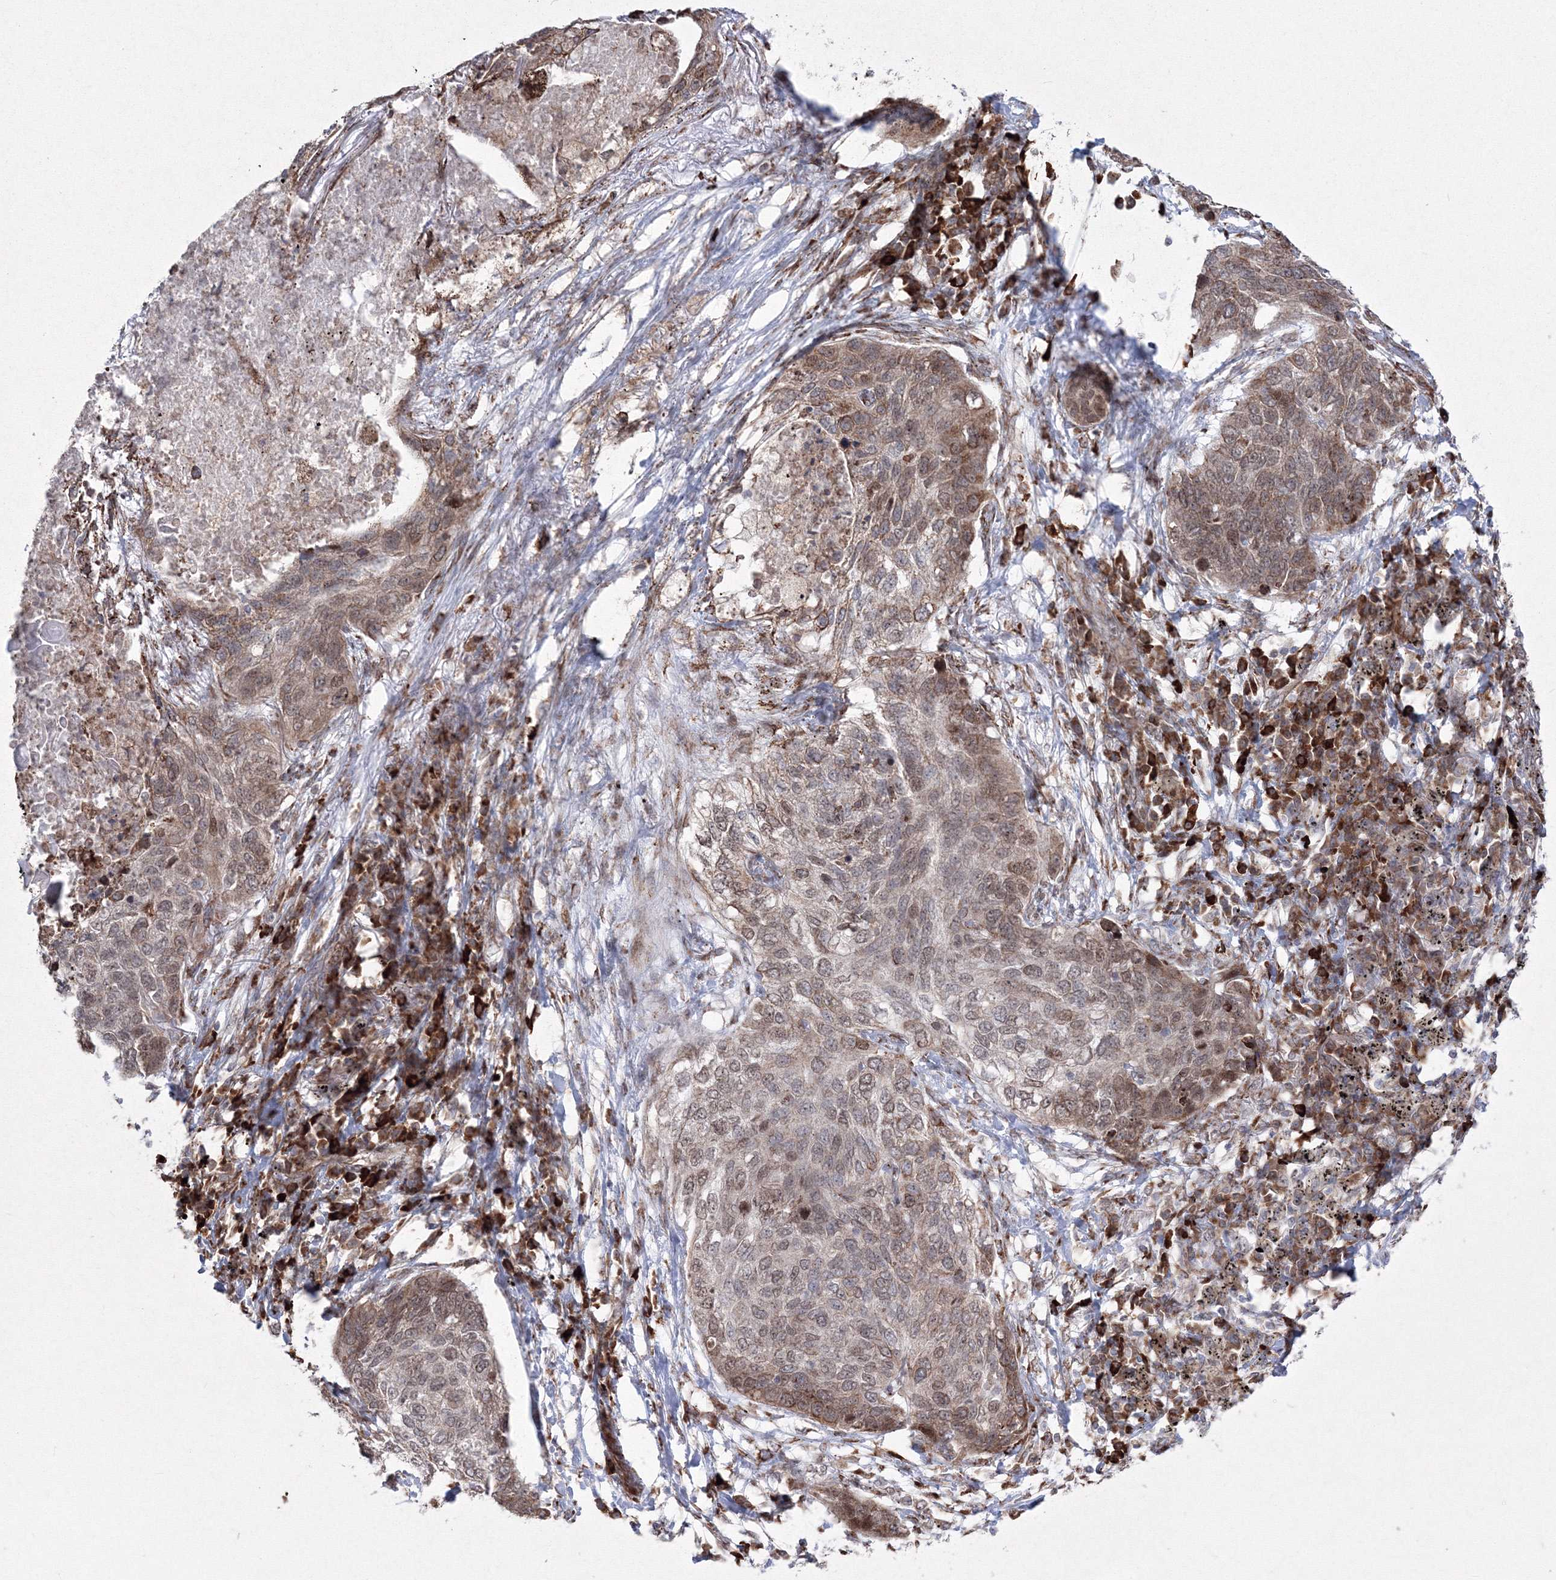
{"staining": {"intensity": "moderate", "quantity": ">75%", "location": "cytoplasmic/membranous,nuclear"}, "tissue": "lung cancer", "cell_type": "Tumor cells", "image_type": "cancer", "snomed": [{"axis": "morphology", "description": "Squamous cell carcinoma, NOS"}, {"axis": "topography", "description": "Lung"}], "caption": "The immunohistochemical stain highlights moderate cytoplasmic/membranous and nuclear staining in tumor cells of lung cancer (squamous cell carcinoma) tissue.", "gene": "EFCAB12", "patient": {"sex": "female", "age": 63}}